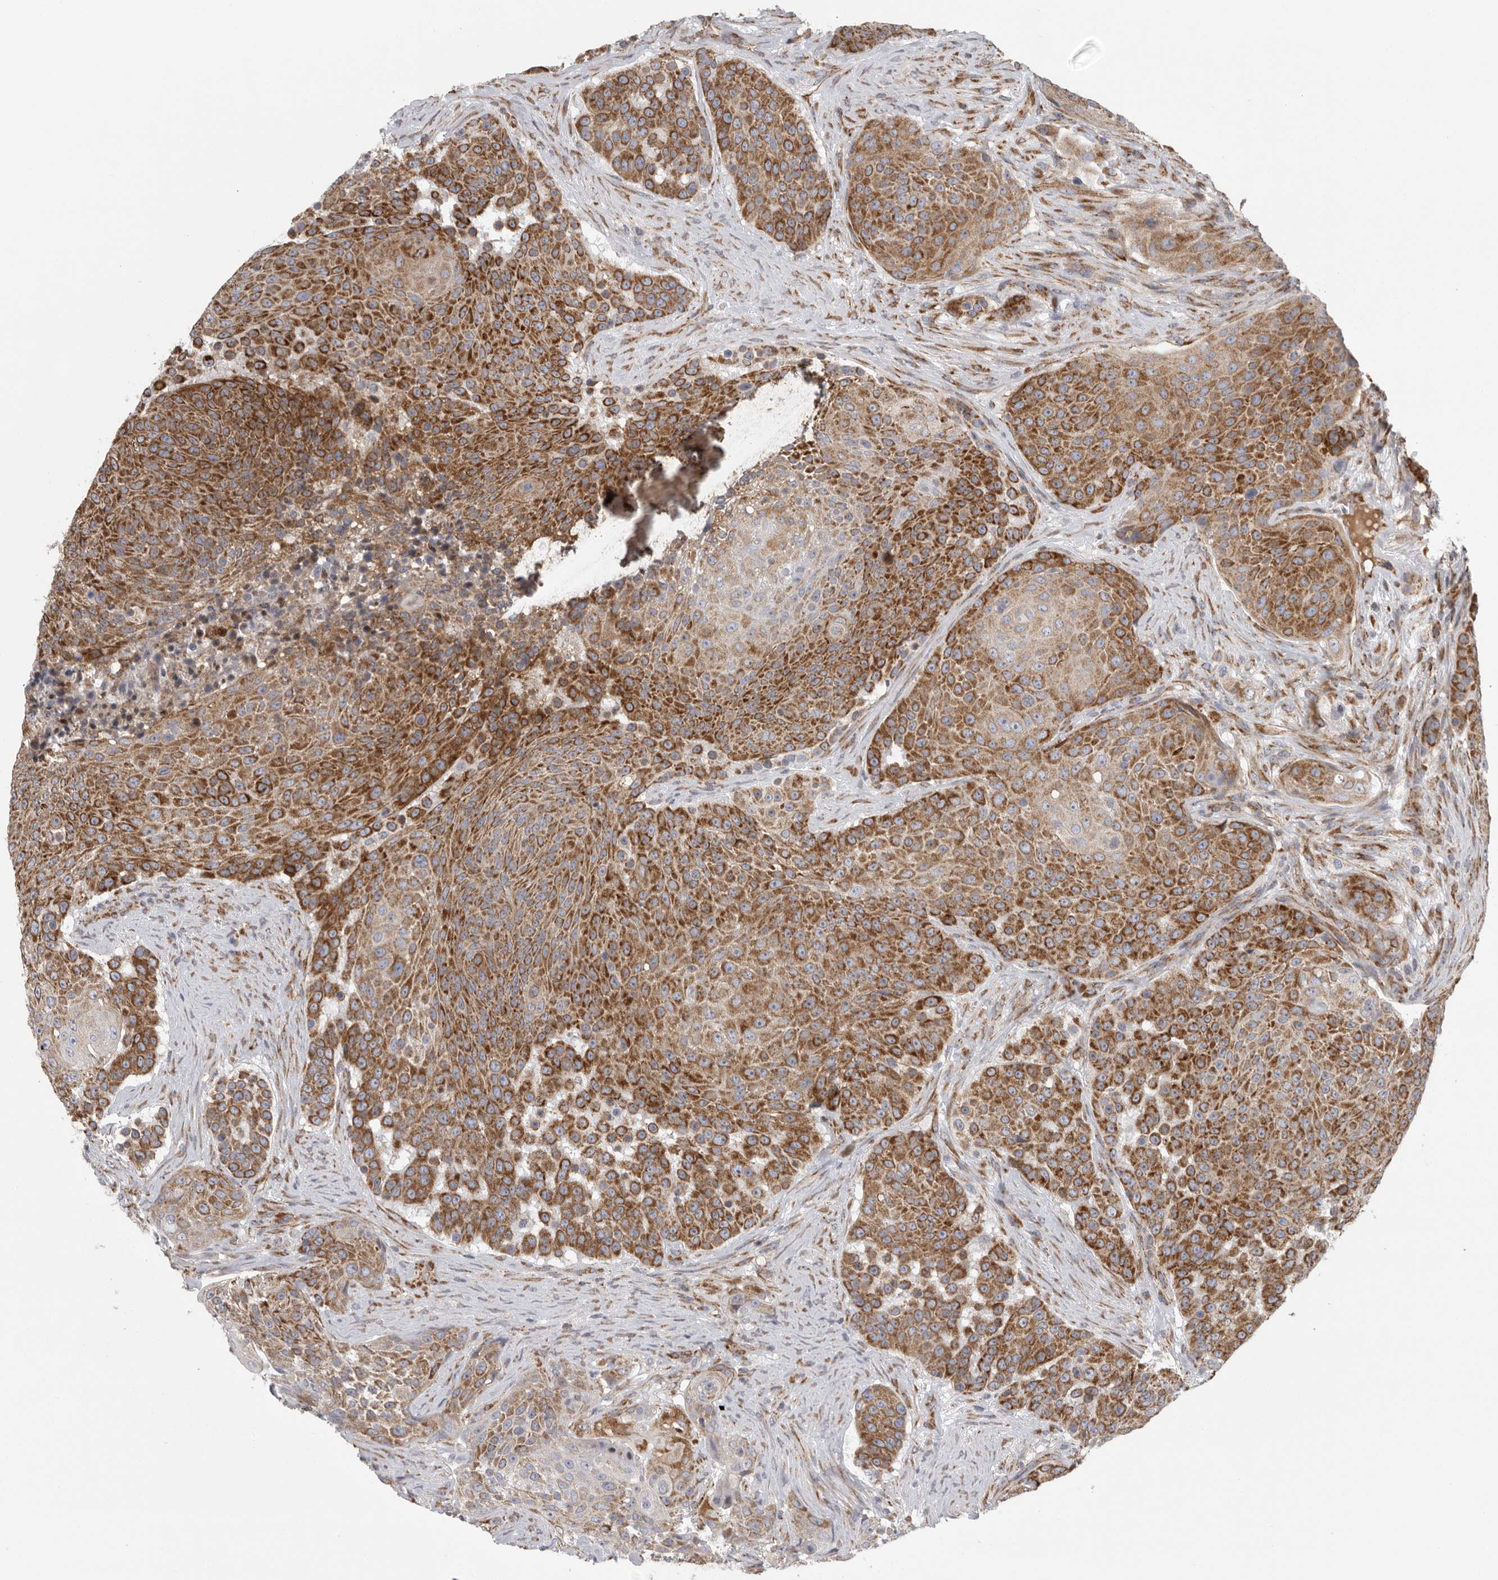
{"staining": {"intensity": "moderate", "quantity": ">75%", "location": "cytoplasmic/membranous"}, "tissue": "urothelial cancer", "cell_type": "Tumor cells", "image_type": "cancer", "snomed": [{"axis": "morphology", "description": "Urothelial carcinoma, High grade"}, {"axis": "topography", "description": "Urinary bladder"}], "caption": "Human high-grade urothelial carcinoma stained with a protein marker displays moderate staining in tumor cells.", "gene": "FKBP8", "patient": {"sex": "female", "age": 63}}